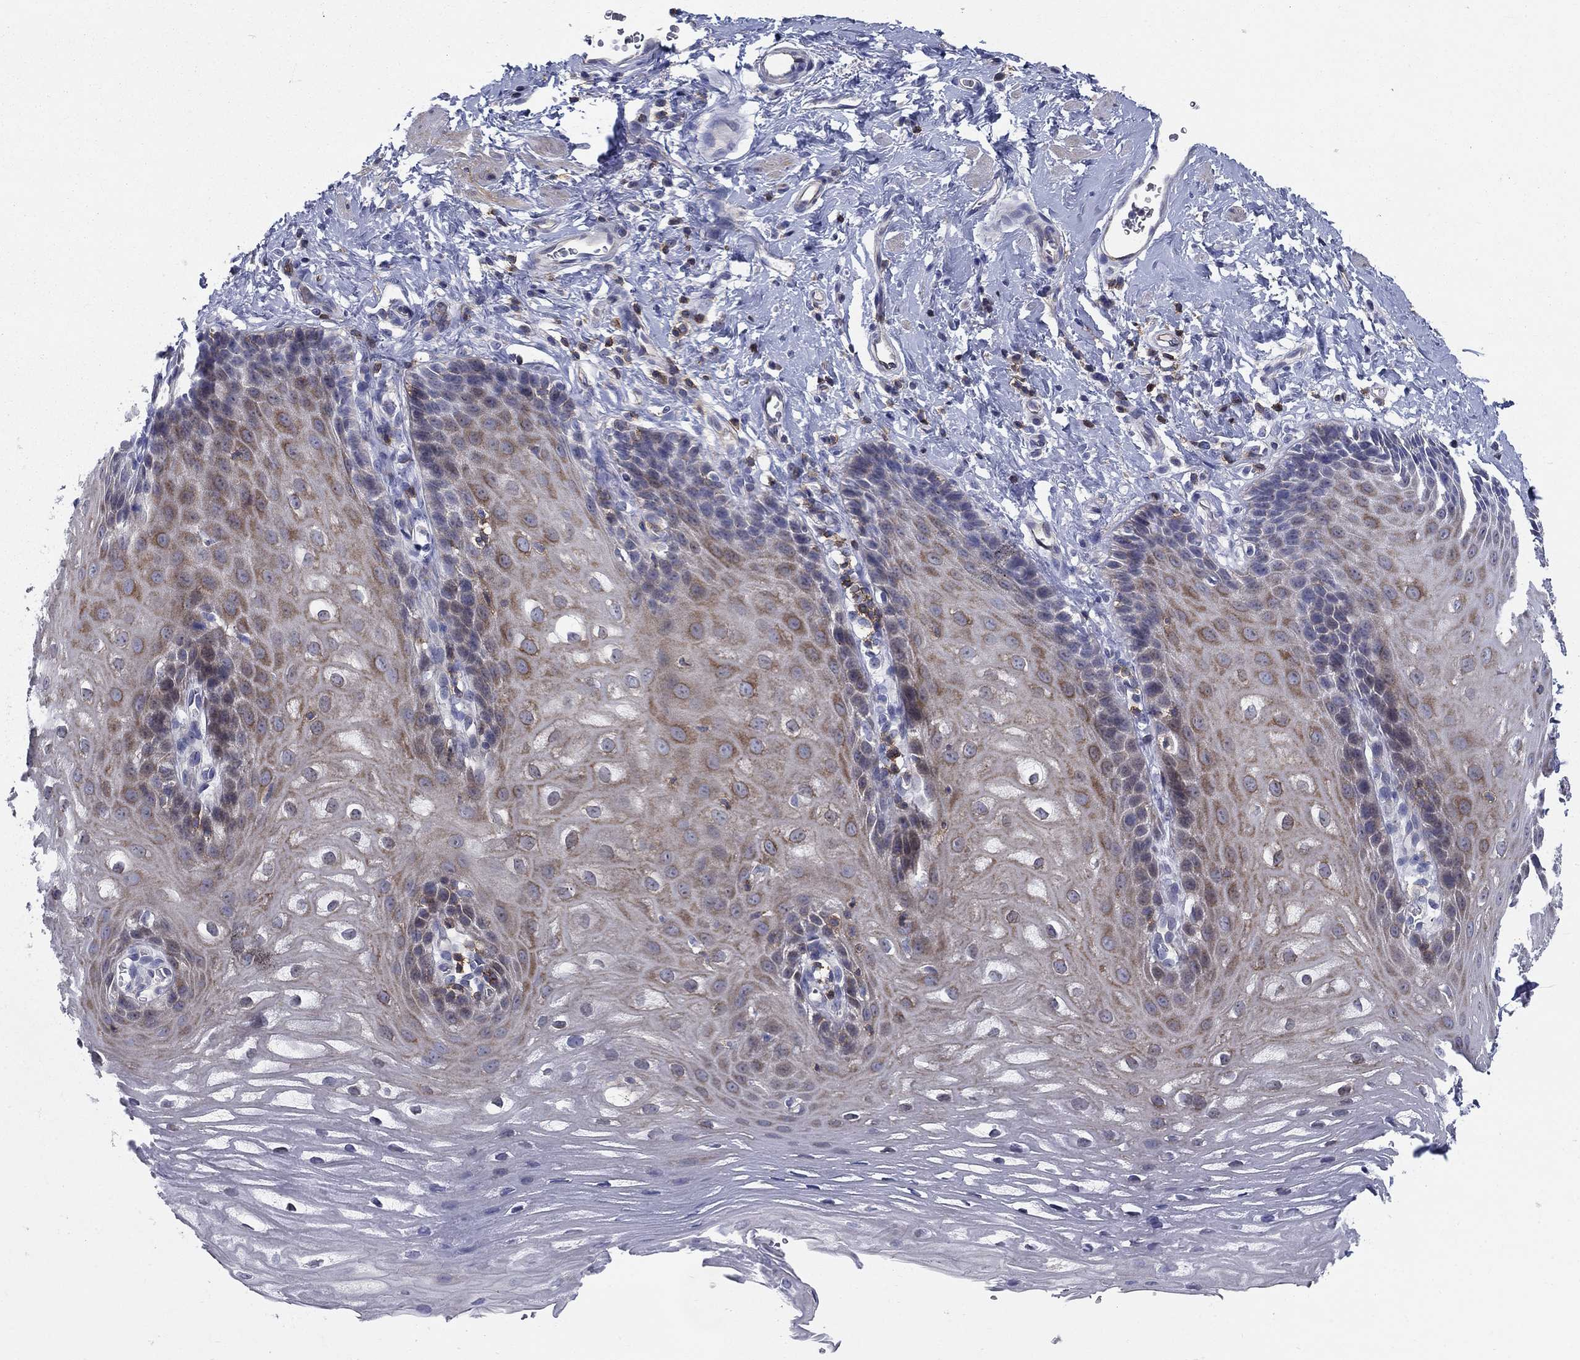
{"staining": {"intensity": "moderate", "quantity": "25%-75%", "location": "cytoplasmic/membranous"}, "tissue": "esophagus", "cell_type": "Squamous epithelial cells", "image_type": "normal", "snomed": [{"axis": "morphology", "description": "Normal tissue, NOS"}, {"axis": "topography", "description": "Esophagus"}], "caption": "Protein staining by immunohistochemistry demonstrates moderate cytoplasmic/membranous expression in approximately 25%-75% of squamous epithelial cells in unremarkable esophagus. (Brightfield microscopy of DAB IHC at high magnification).", "gene": "SIT1", "patient": {"sex": "male", "age": 64}}